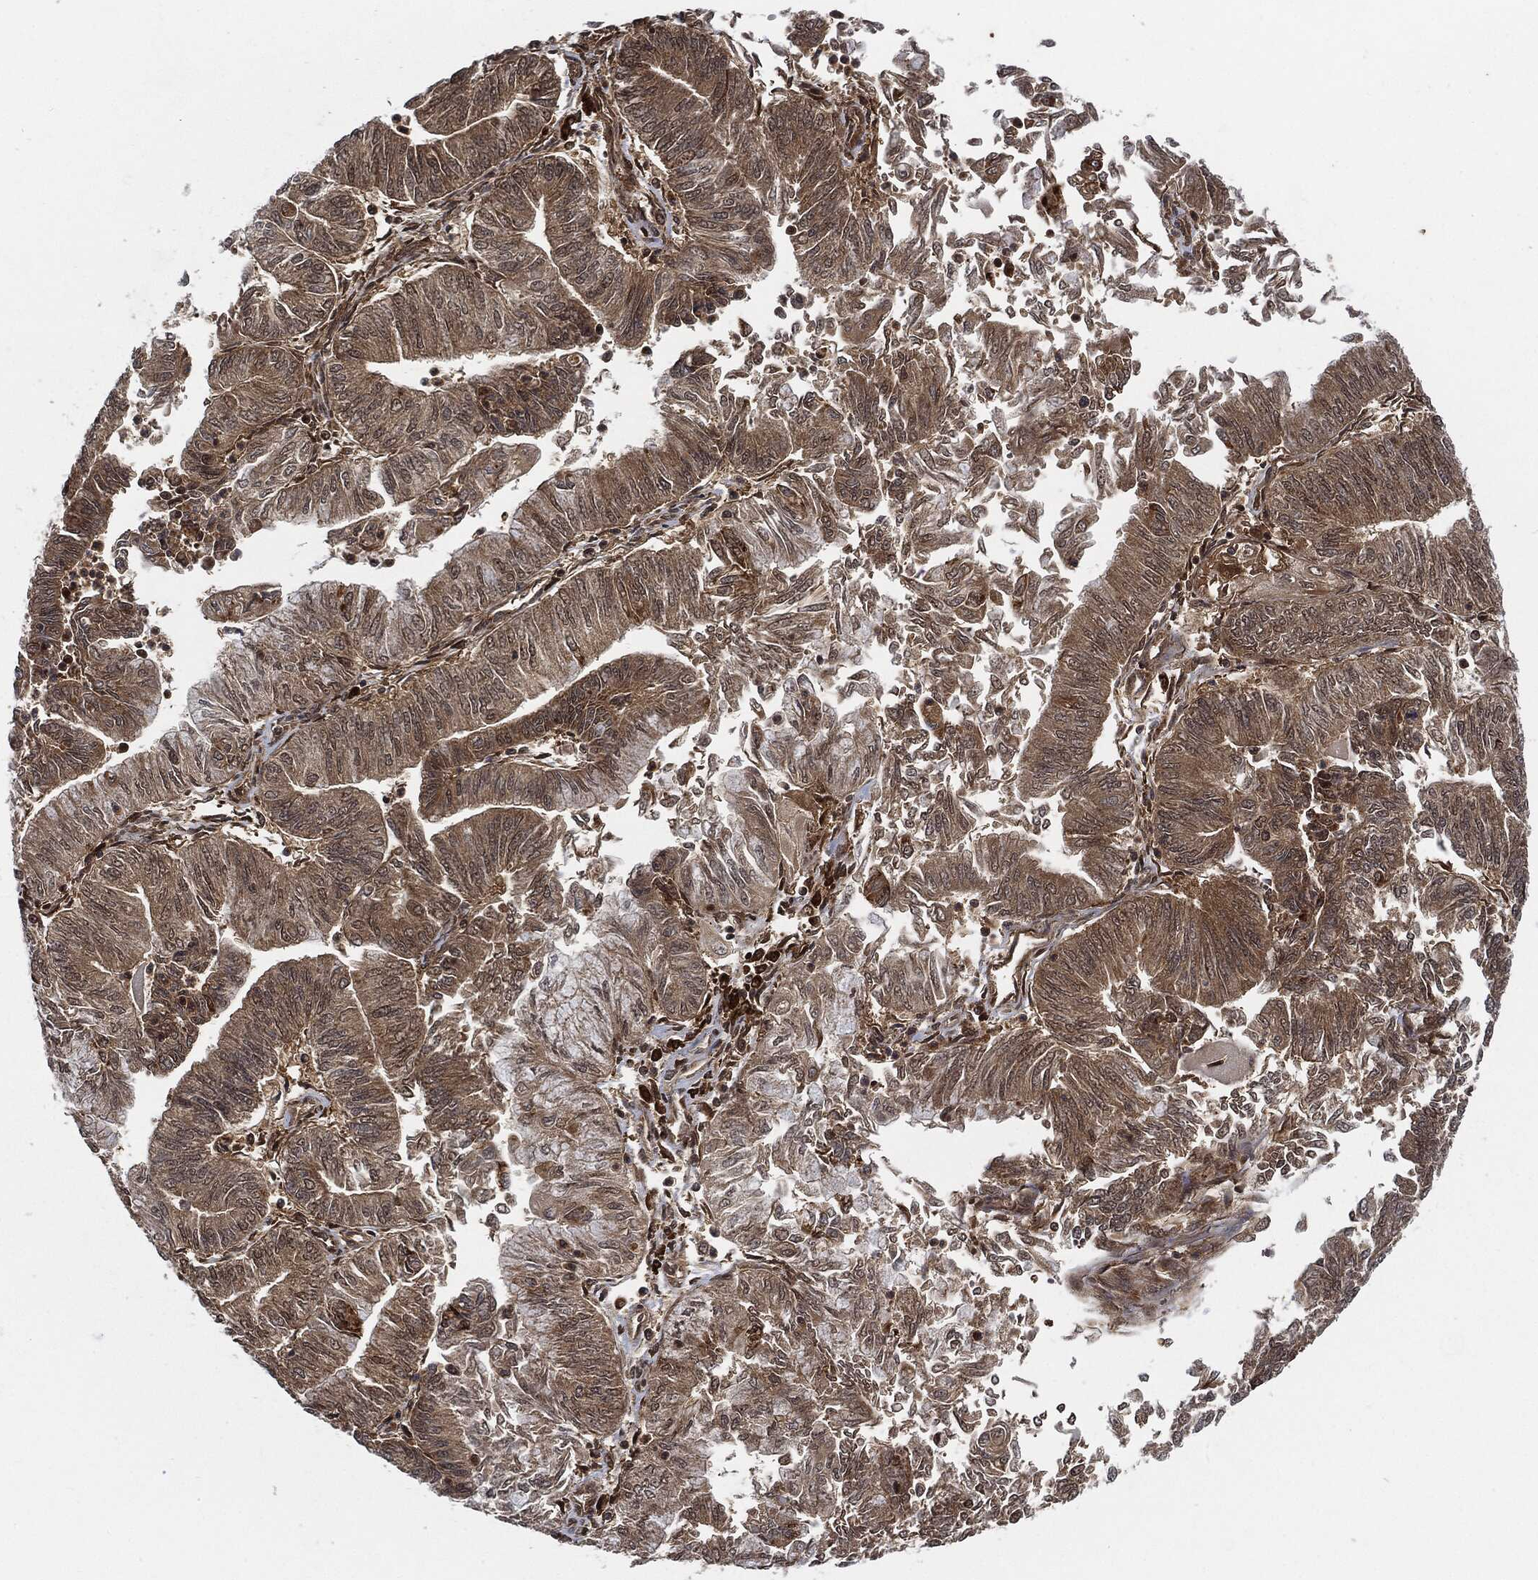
{"staining": {"intensity": "weak", "quantity": ">75%", "location": "cytoplasmic/membranous"}, "tissue": "endometrial cancer", "cell_type": "Tumor cells", "image_type": "cancer", "snomed": [{"axis": "morphology", "description": "Adenocarcinoma, NOS"}, {"axis": "topography", "description": "Endometrium"}], "caption": "A low amount of weak cytoplasmic/membranous positivity is identified in about >75% of tumor cells in adenocarcinoma (endometrial) tissue.", "gene": "CUTA", "patient": {"sex": "female", "age": 59}}